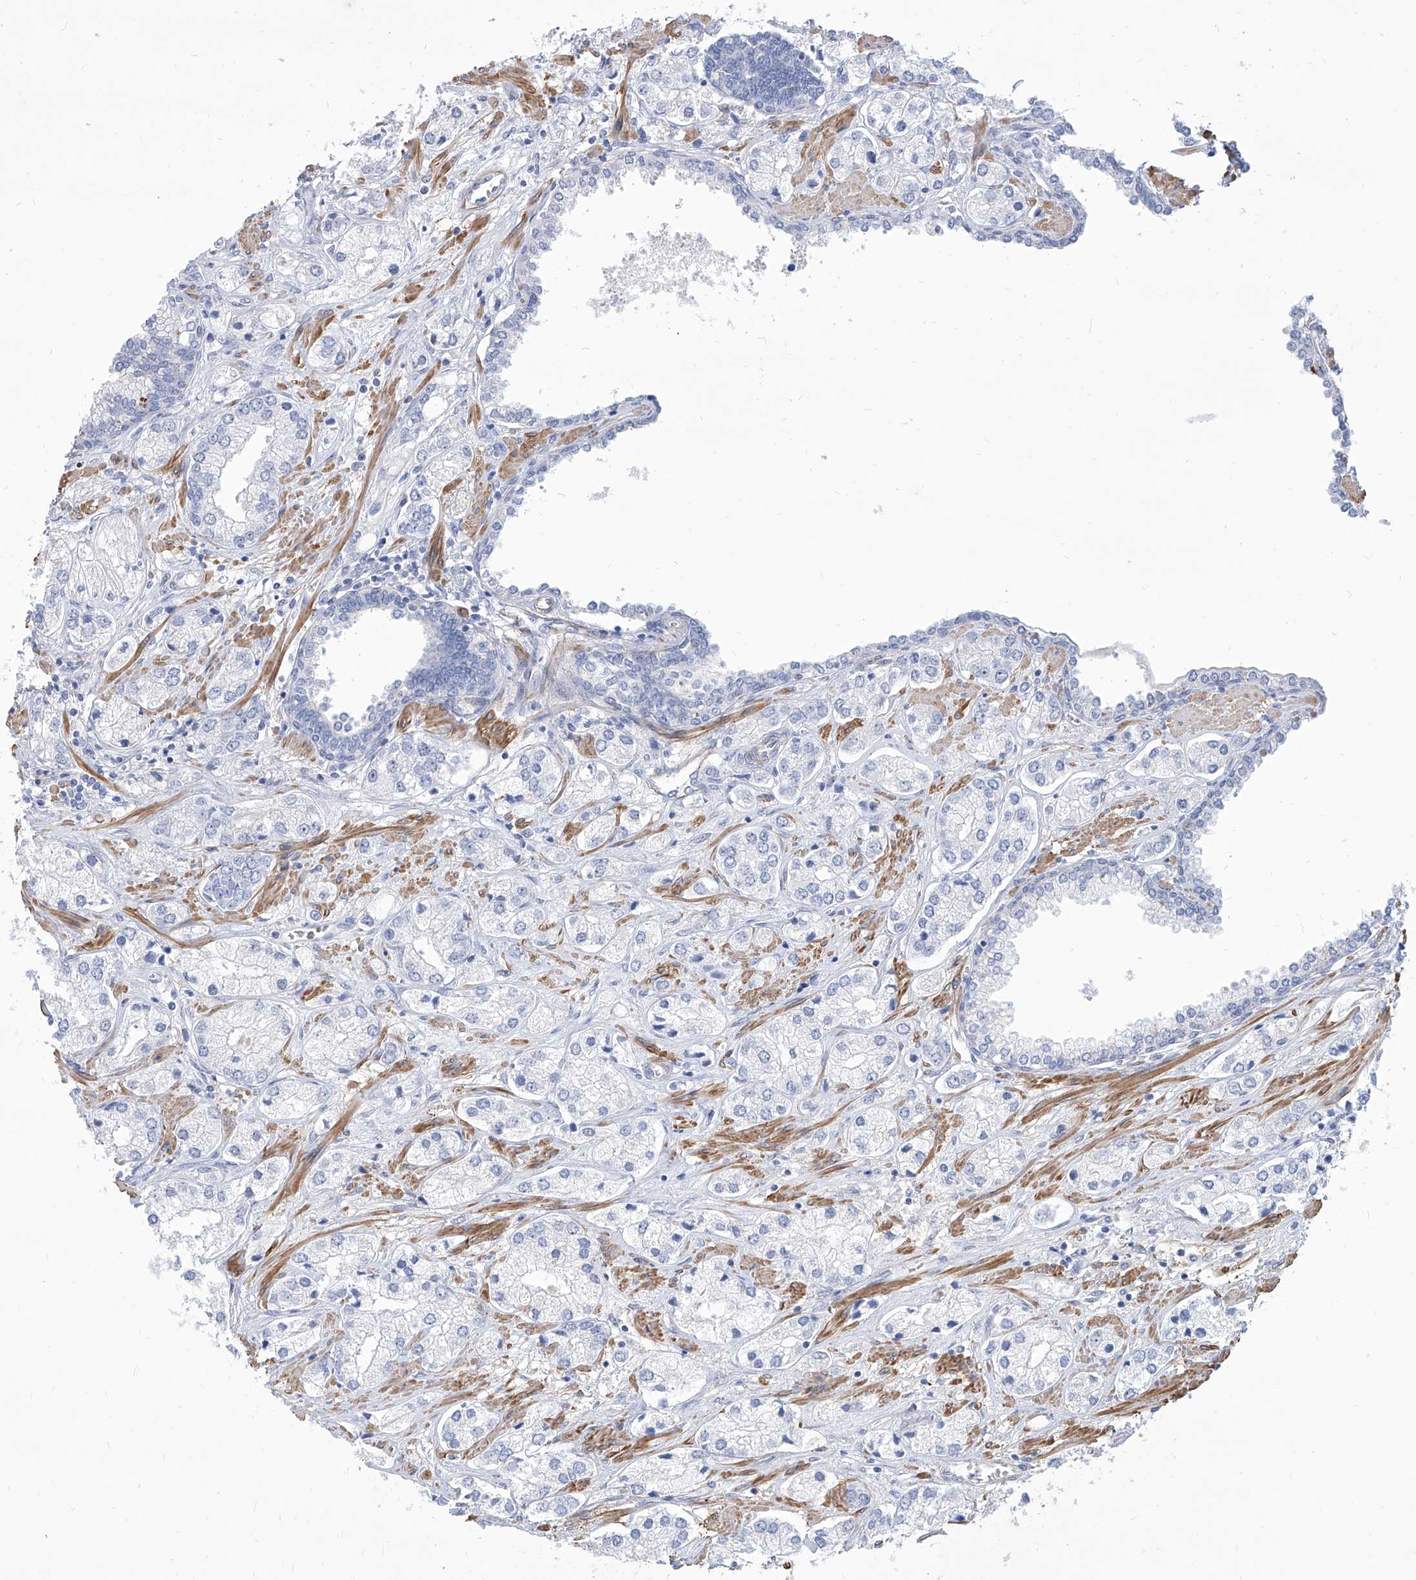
{"staining": {"intensity": "negative", "quantity": "none", "location": "none"}, "tissue": "prostate cancer", "cell_type": "Tumor cells", "image_type": "cancer", "snomed": [{"axis": "morphology", "description": "Adenocarcinoma, High grade"}, {"axis": "topography", "description": "Prostate"}], "caption": "Adenocarcinoma (high-grade) (prostate) was stained to show a protein in brown. There is no significant expression in tumor cells.", "gene": "FAM83B", "patient": {"sex": "male", "age": 66}}